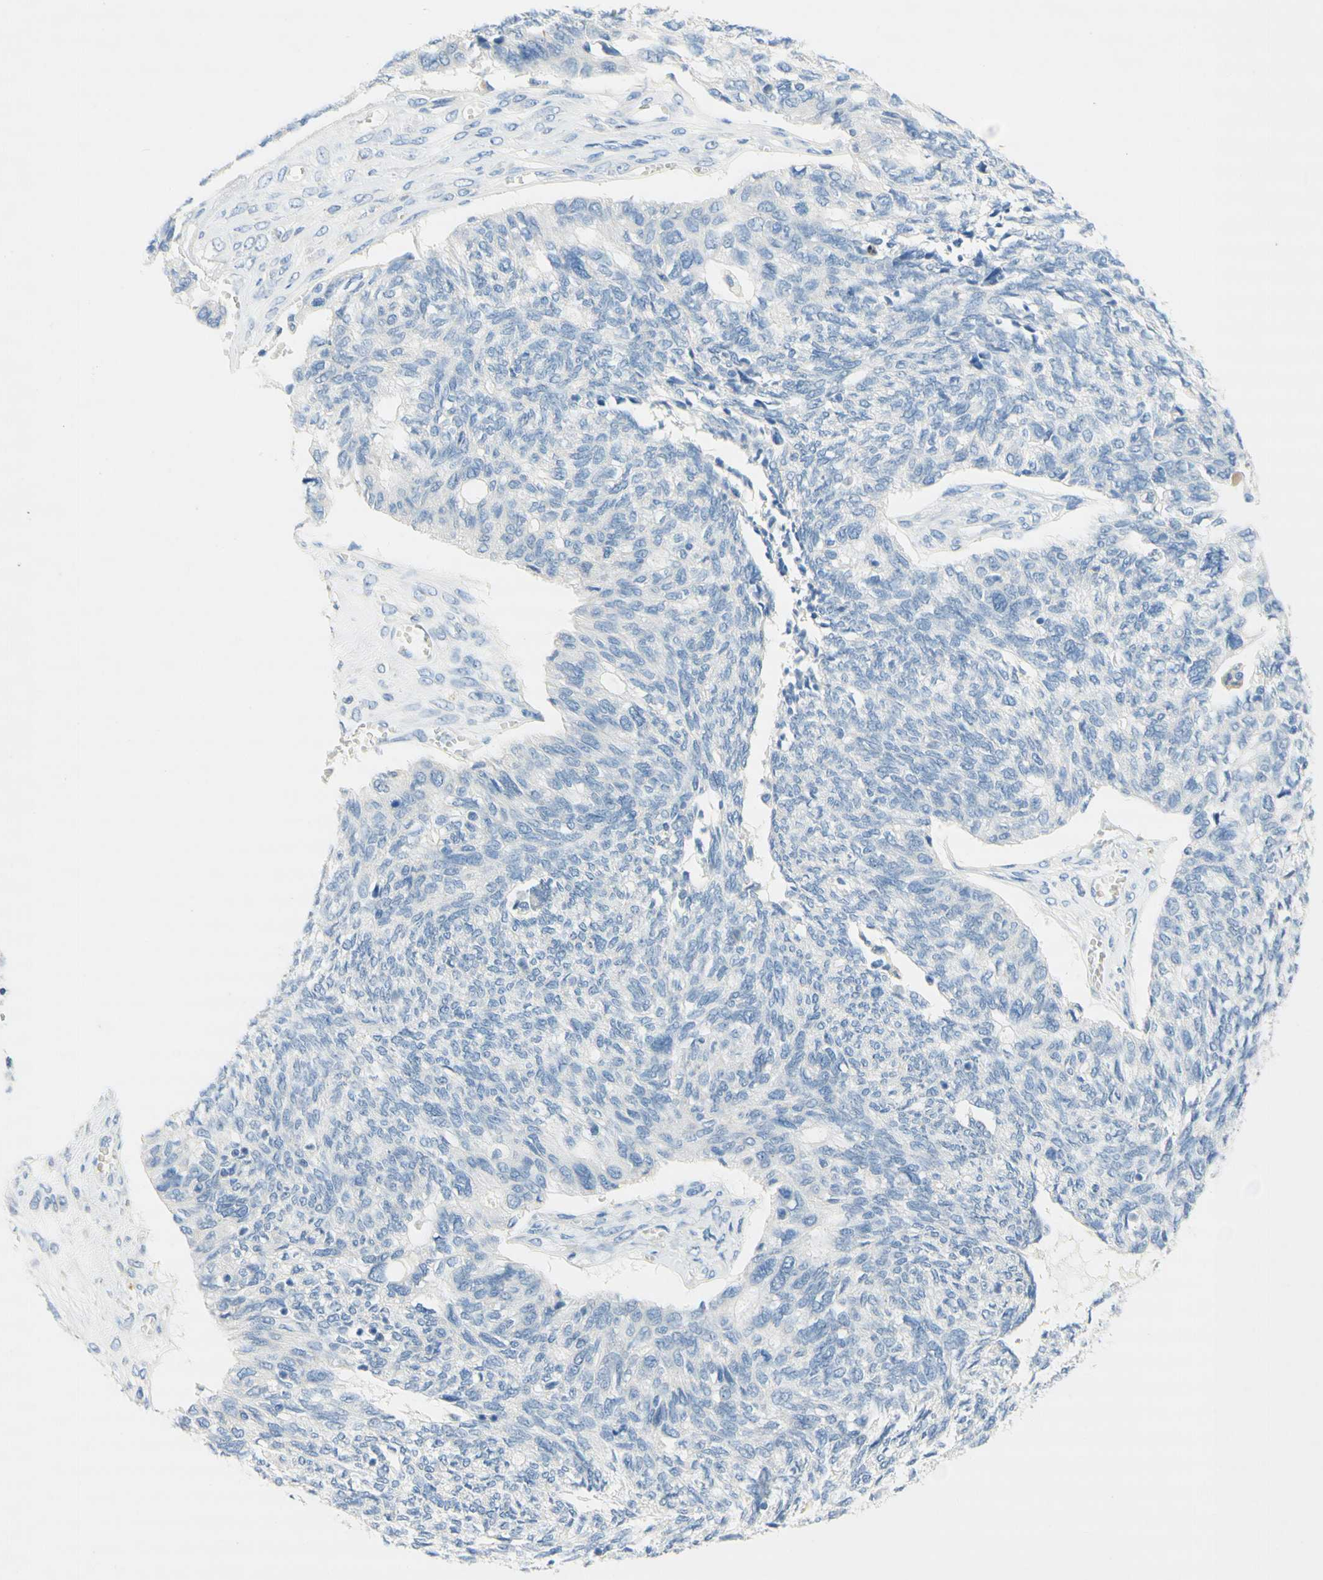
{"staining": {"intensity": "negative", "quantity": "none", "location": "none"}, "tissue": "ovarian cancer", "cell_type": "Tumor cells", "image_type": "cancer", "snomed": [{"axis": "morphology", "description": "Cystadenocarcinoma, serous, NOS"}, {"axis": "topography", "description": "Ovary"}], "caption": "Immunohistochemical staining of ovarian cancer reveals no significant staining in tumor cells. (Immunohistochemistry, brightfield microscopy, high magnification).", "gene": "POLR2J3", "patient": {"sex": "female", "age": 79}}